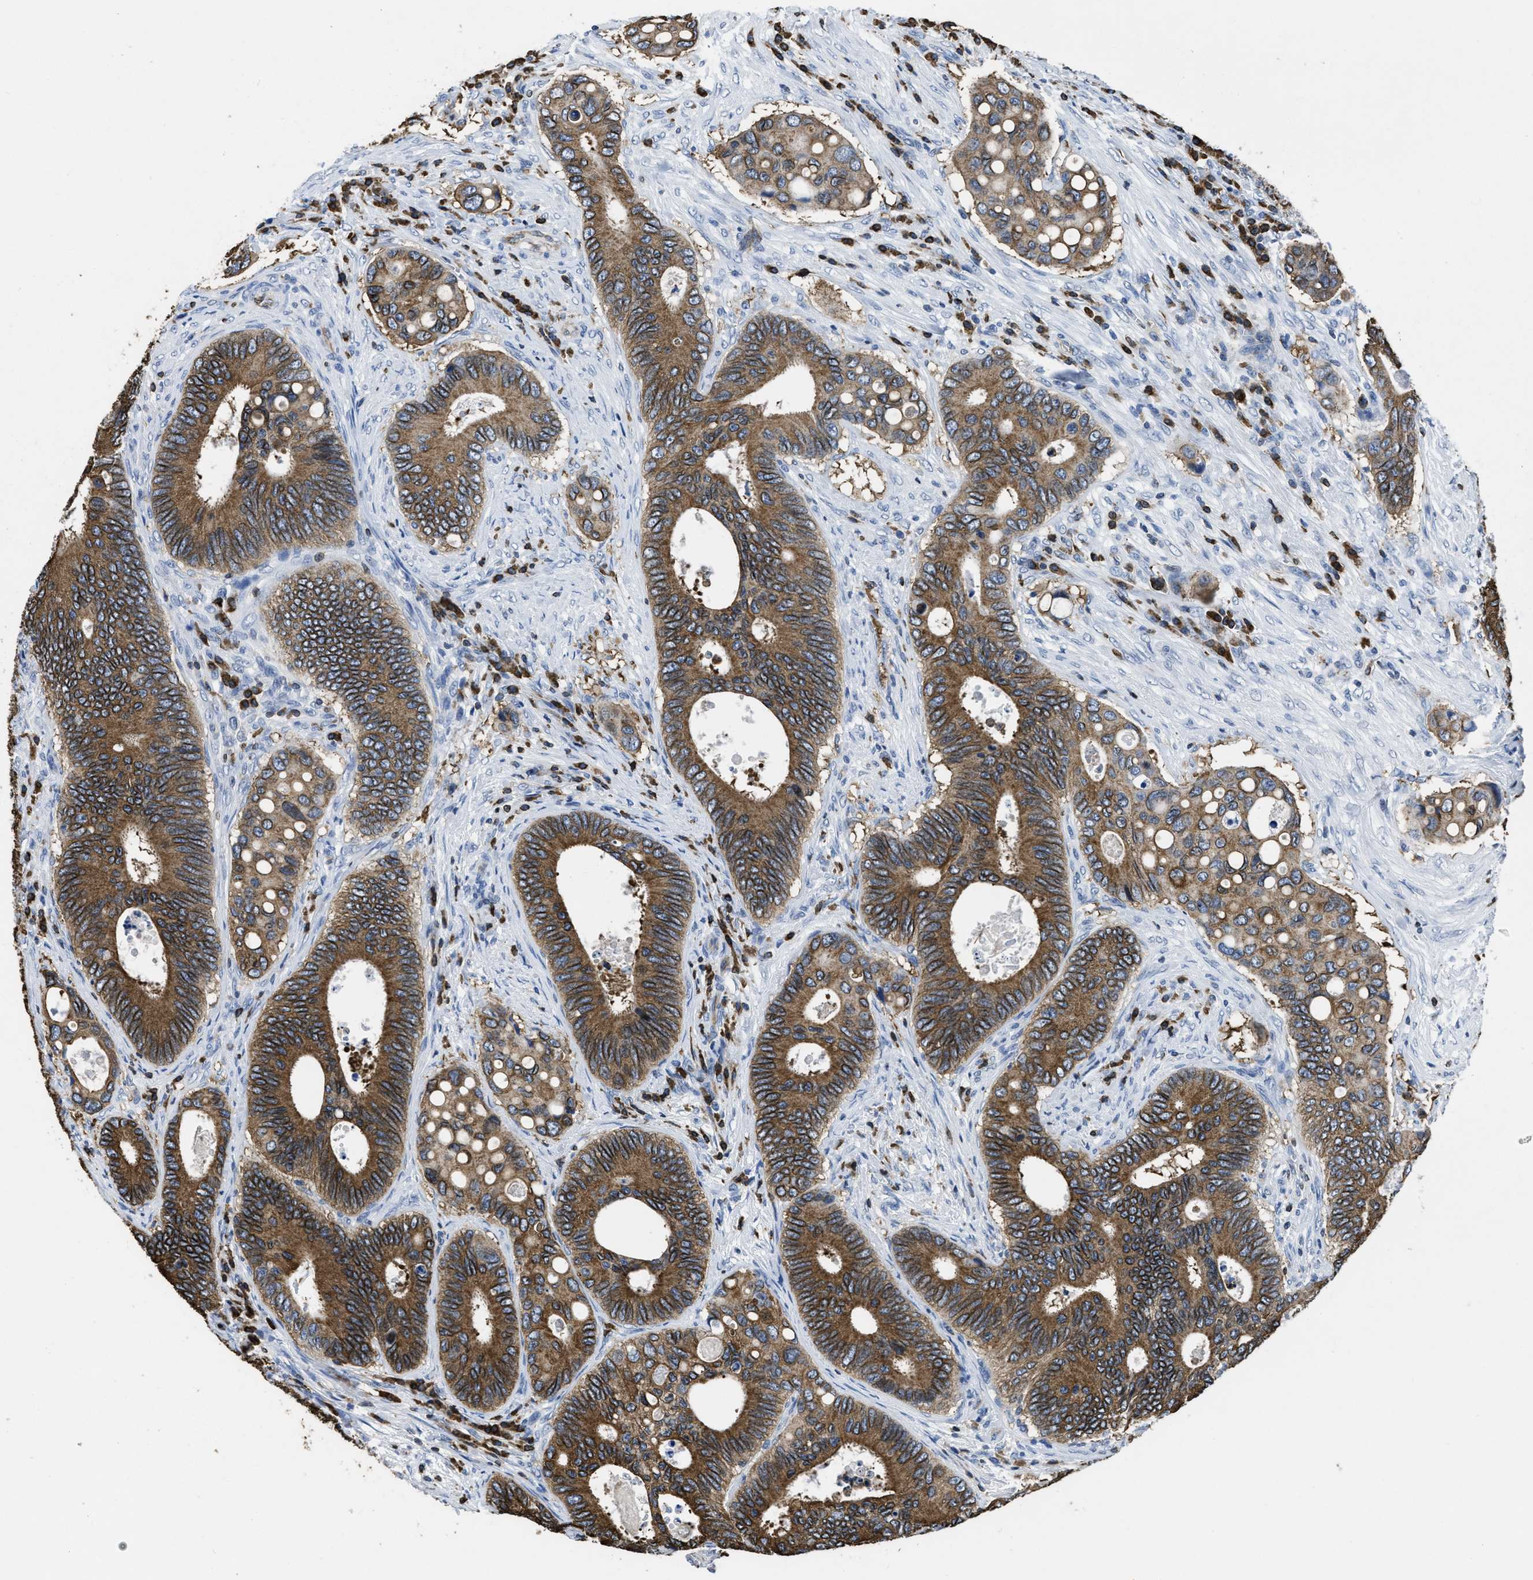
{"staining": {"intensity": "moderate", "quantity": ">75%", "location": "cytoplasmic/membranous"}, "tissue": "colorectal cancer", "cell_type": "Tumor cells", "image_type": "cancer", "snomed": [{"axis": "morphology", "description": "Inflammation, NOS"}, {"axis": "morphology", "description": "Adenocarcinoma, NOS"}, {"axis": "topography", "description": "Colon"}], "caption": "Colorectal cancer stained with a protein marker reveals moderate staining in tumor cells.", "gene": "ITGA3", "patient": {"sex": "male", "age": 72}}